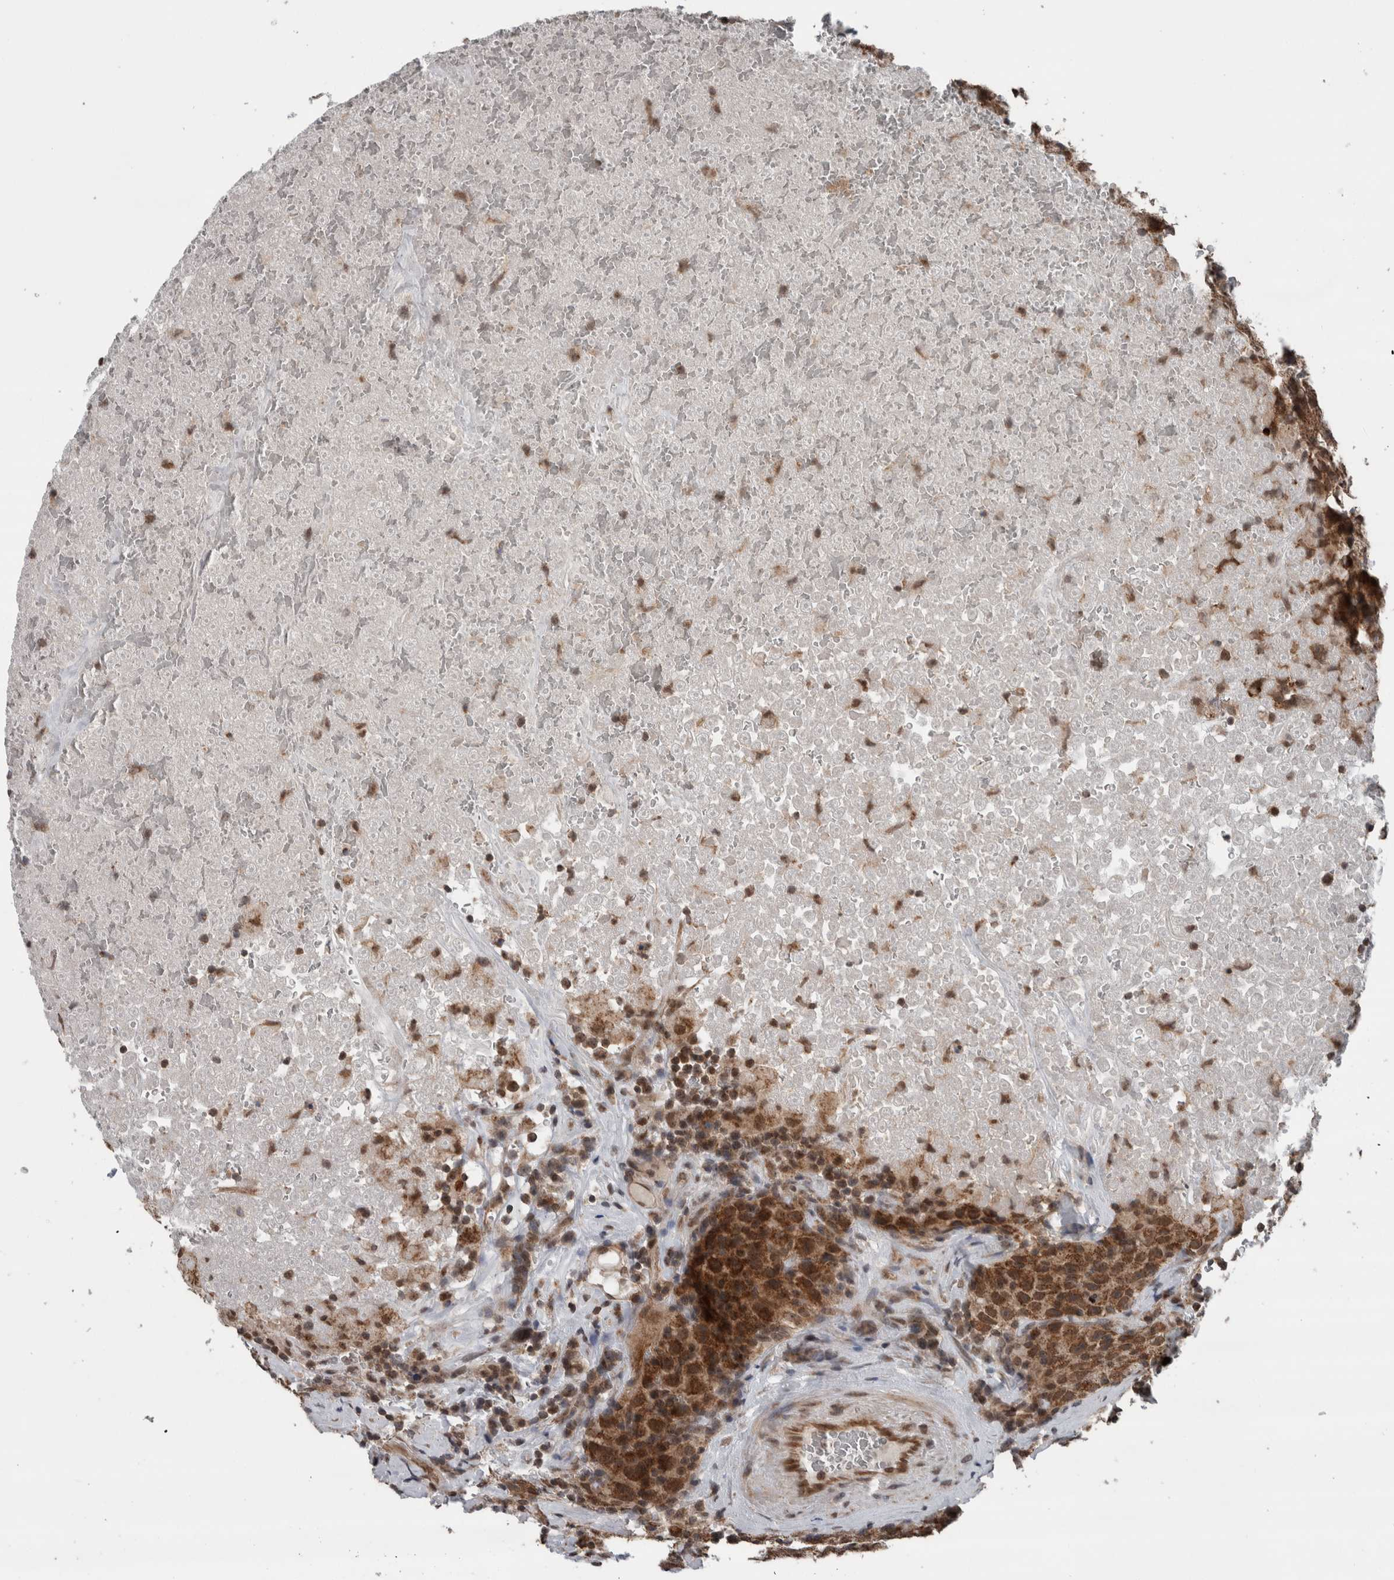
{"staining": {"intensity": "moderate", "quantity": "<25%", "location": "cytoplasmic/membranous"}, "tissue": "testis cancer", "cell_type": "Tumor cells", "image_type": "cancer", "snomed": [{"axis": "morphology", "description": "Seminoma, NOS"}, {"axis": "topography", "description": "Testis"}], "caption": "This is an image of IHC staining of testis cancer (seminoma), which shows moderate positivity in the cytoplasmic/membranous of tumor cells.", "gene": "ENY2", "patient": {"sex": "male", "age": 22}}